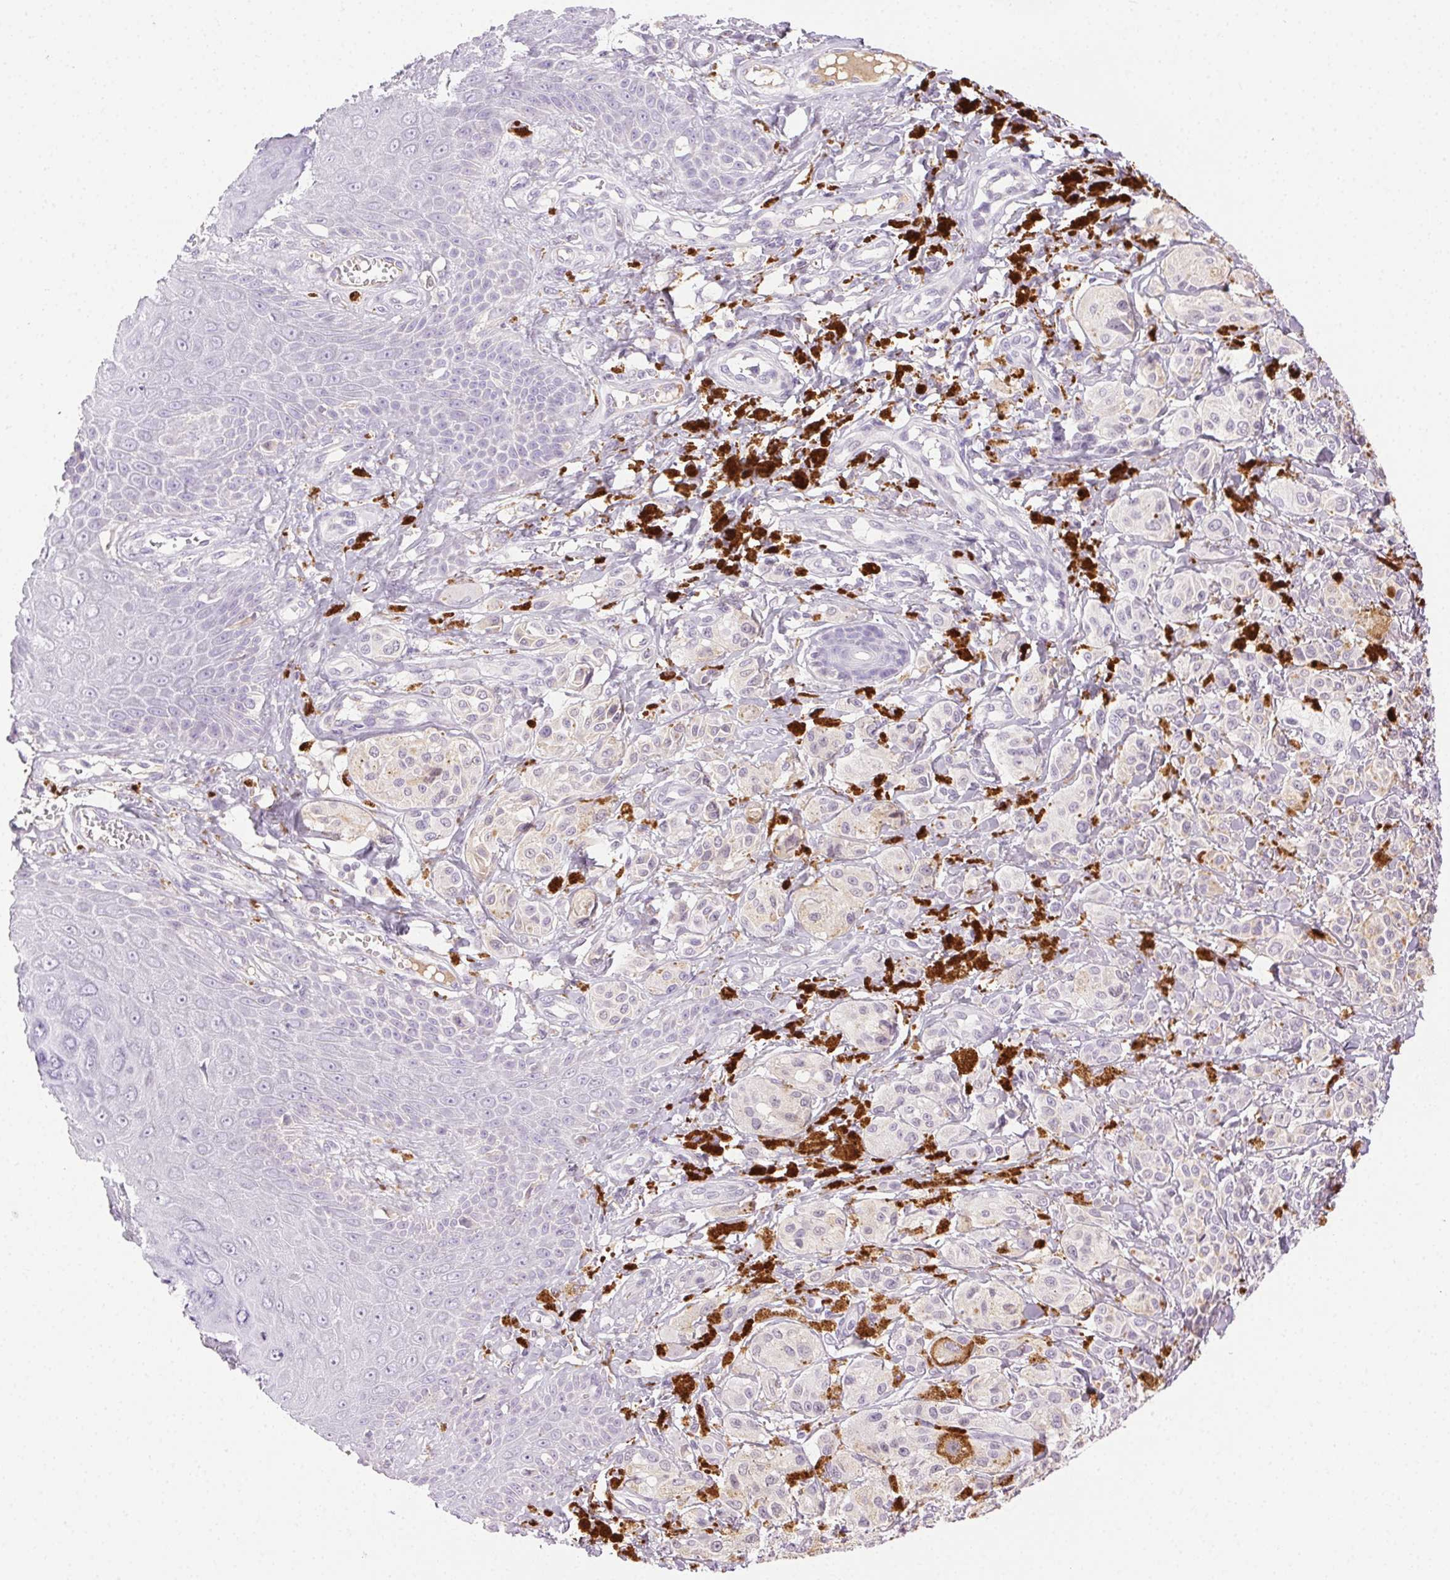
{"staining": {"intensity": "negative", "quantity": "none", "location": "none"}, "tissue": "melanoma", "cell_type": "Tumor cells", "image_type": "cancer", "snomed": [{"axis": "morphology", "description": "Malignant melanoma, NOS"}, {"axis": "topography", "description": "Skin"}], "caption": "This is an immunohistochemistry image of malignant melanoma. There is no positivity in tumor cells.", "gene": "BPIFB2", "patient": {"sex": "female", "age": 80}}